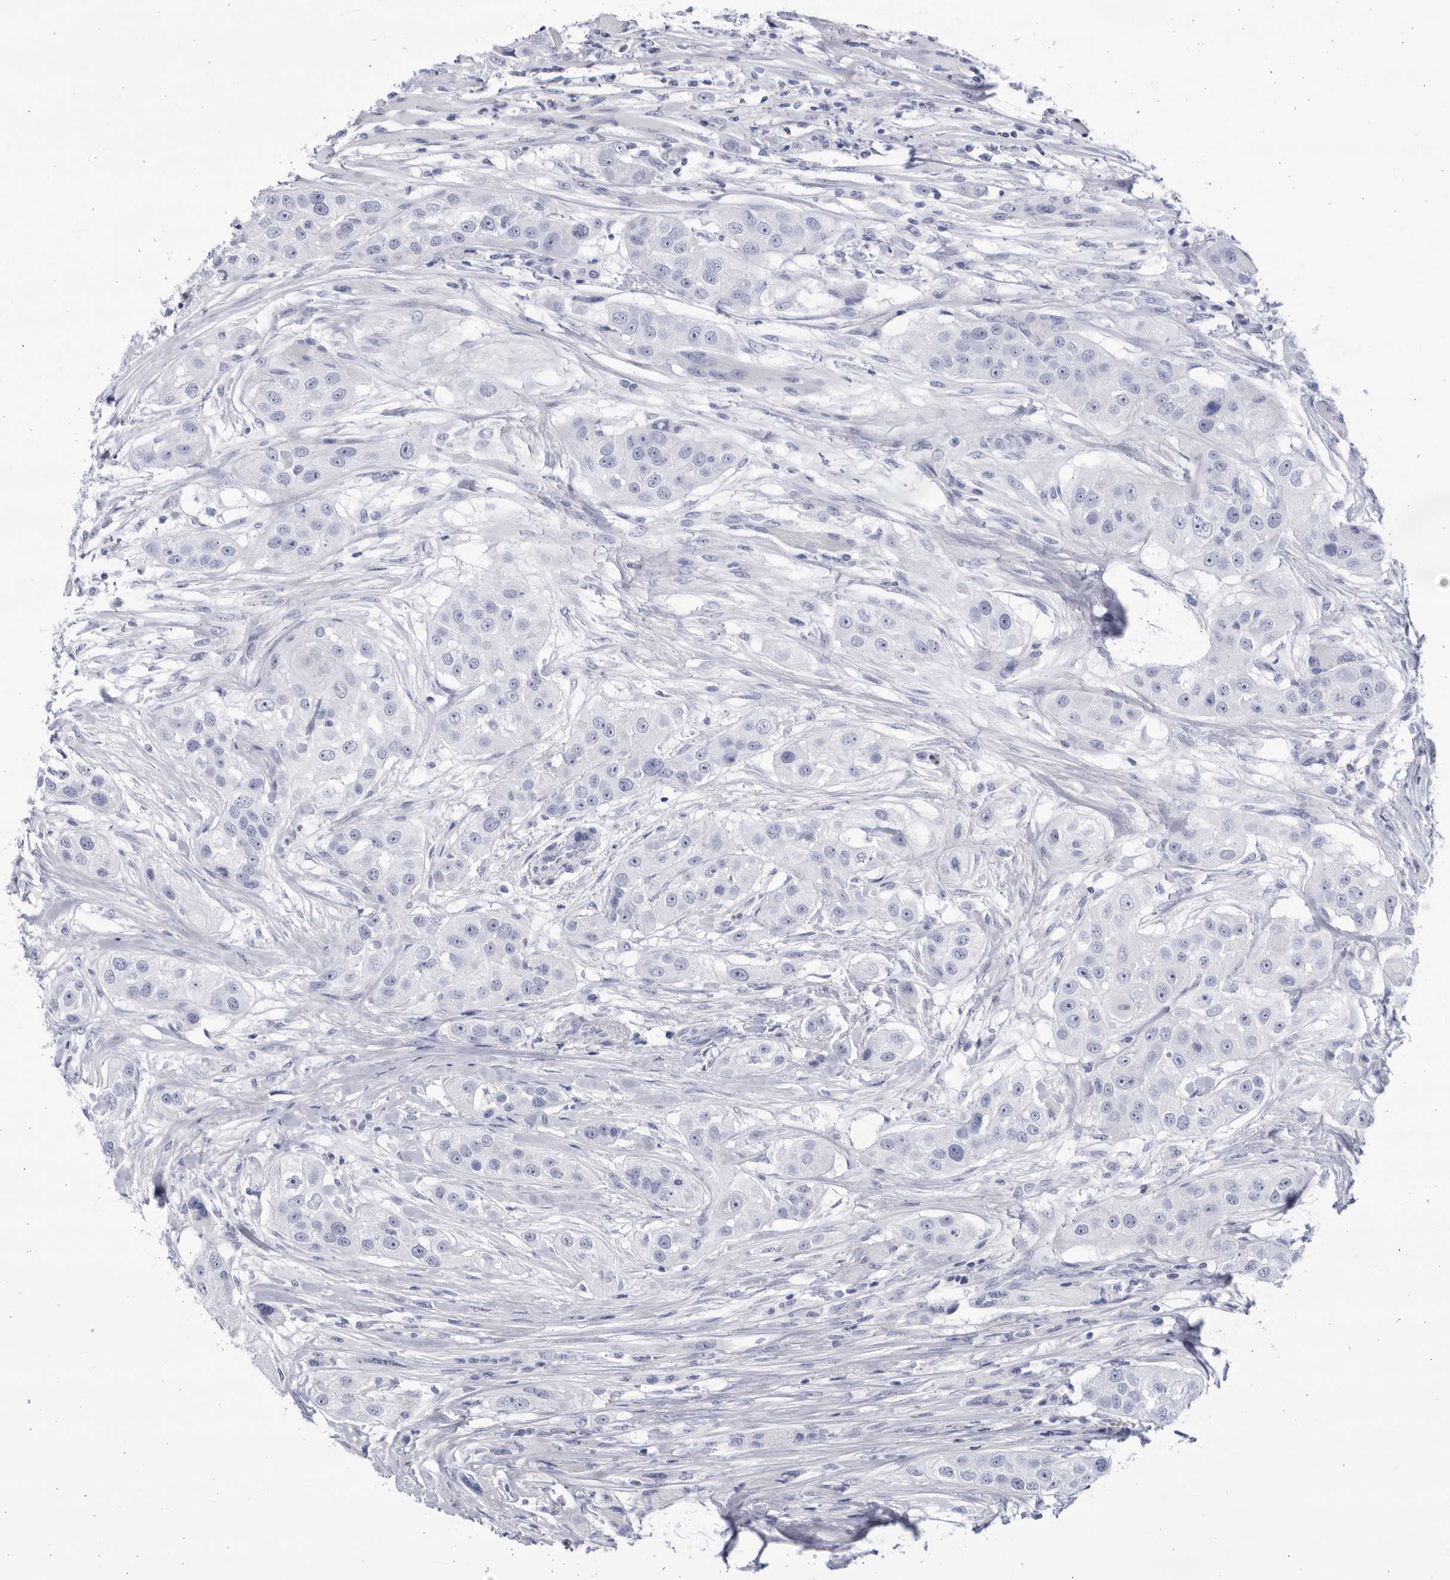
{"staining": {"intensity": "negative", "quantity": "none", "location": "none"}, "tissue": "head and neck cancer", "cell_type": "Tumor cells", "image_type": "cancer", "snomed": [{"axis": "morphology", "description": "Normal tissue, NOS"}, {"axis": "morphology", "description": "Squamous cell carcinoma, NOS"}, {"axis": "topography", "description": "Skeletal muscle"}, {"axis": "topography", "description": "Head-Neck"}], "caption": "A high-resolution photomicrograph shows IHC staining of head and neck cancer, which displays no significant staining in tumor cells.", "gene": "CCDC181", "patient": {"sex": "male", "age": 51}}